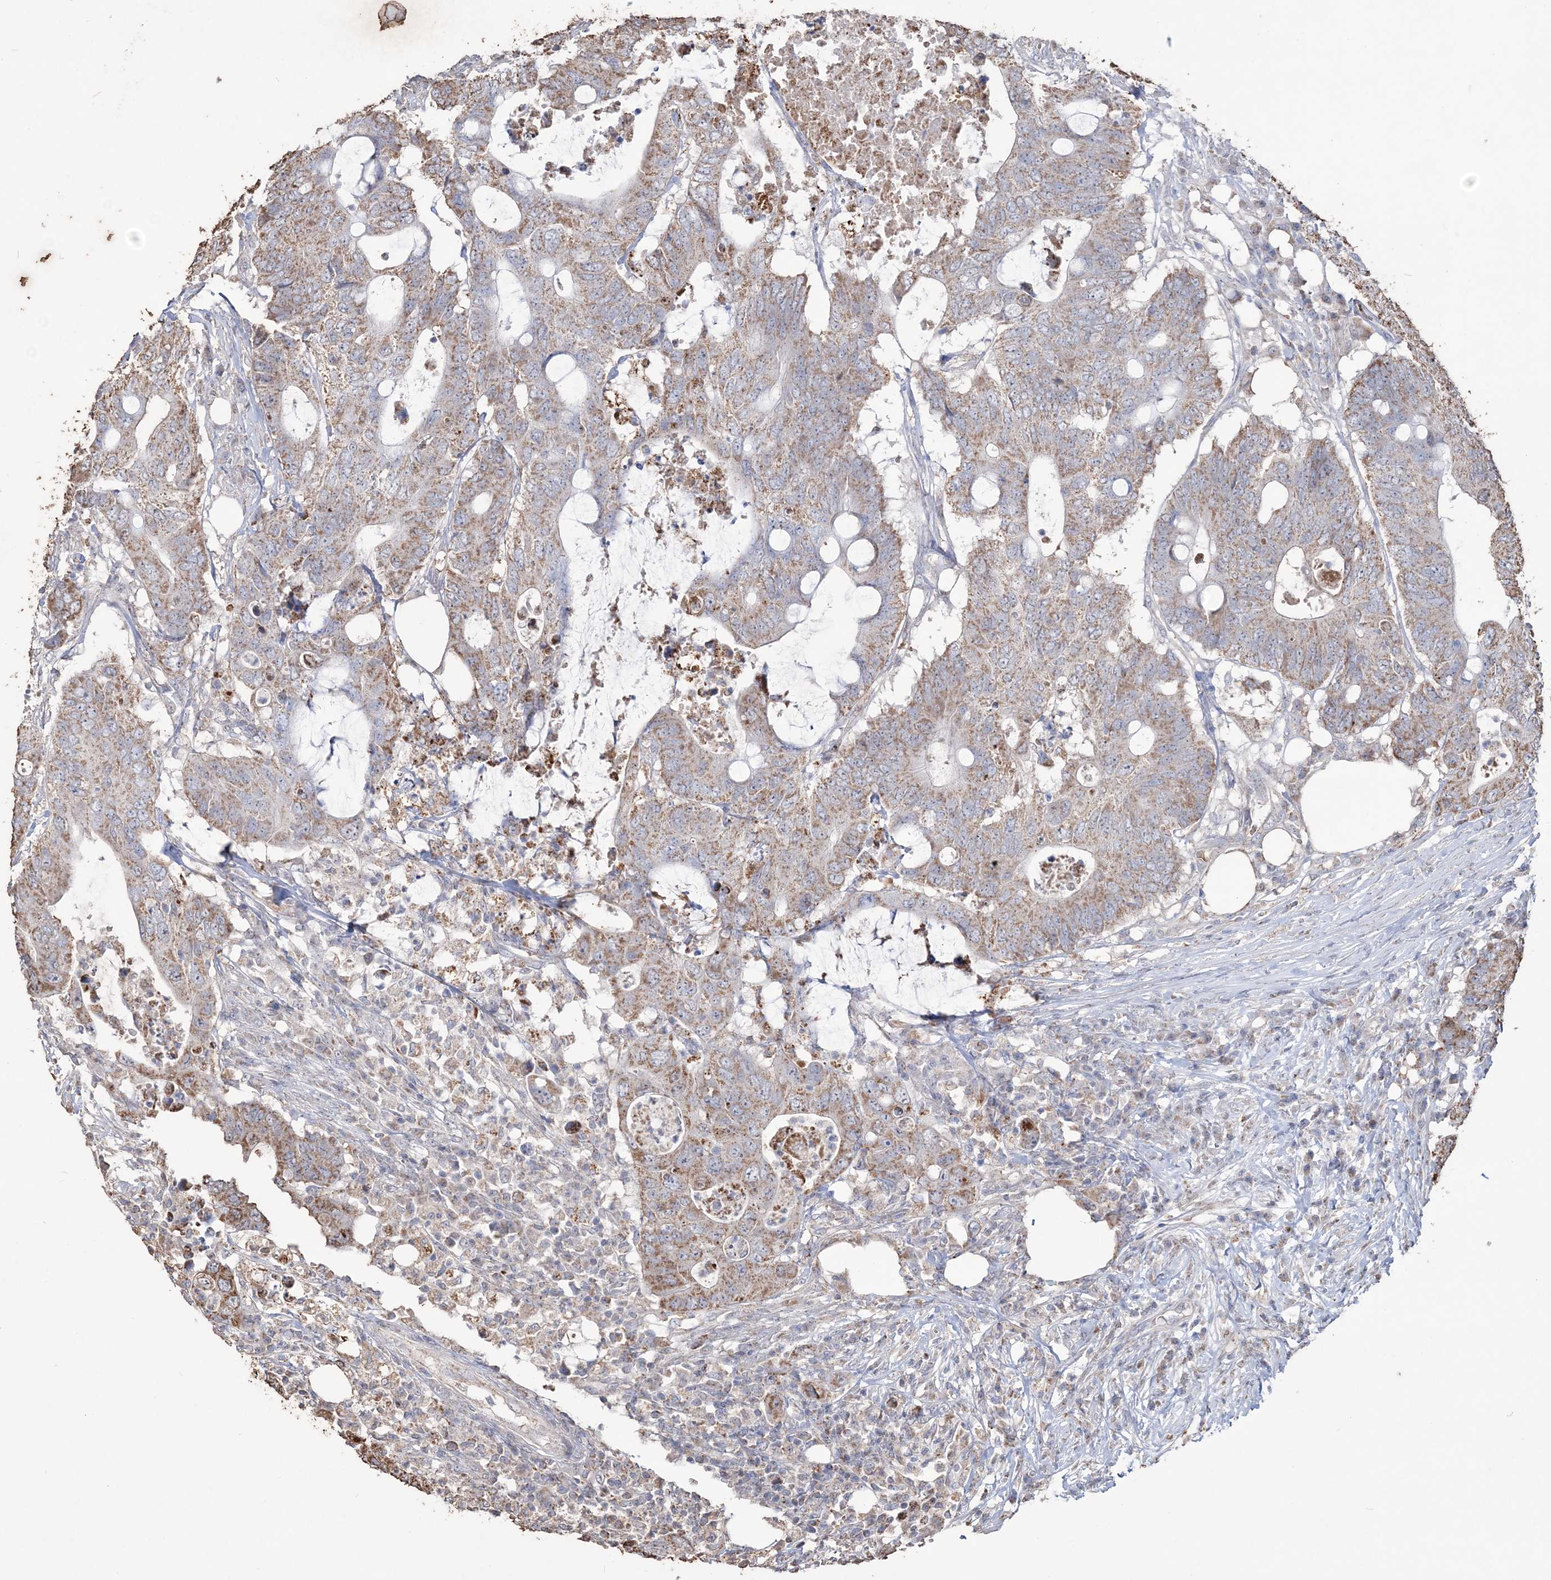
{"staining": {"intensity": "moderate", "quantity": ">75%", "location": "cytoplasmic/membranous"}, "tissue": "colorectal cancer", "cell_type": "Tumor cells", "image_type": "cancer", "snomed": [{"axis": "morphology", "description": "Adenocarcinoma, NOS"}, {"axis": "topography", "description": "Colon"}], "caption": "An immunohistochemistry histopathology image of tumor tissue is shown. Protein staining in brown shows moderate cytoplasmic/membranous positivity in colorectal adenocarcinoma within tumor cells.", "gene": "SFMBT2", "patient": {"sex": "male", "age": 71}}